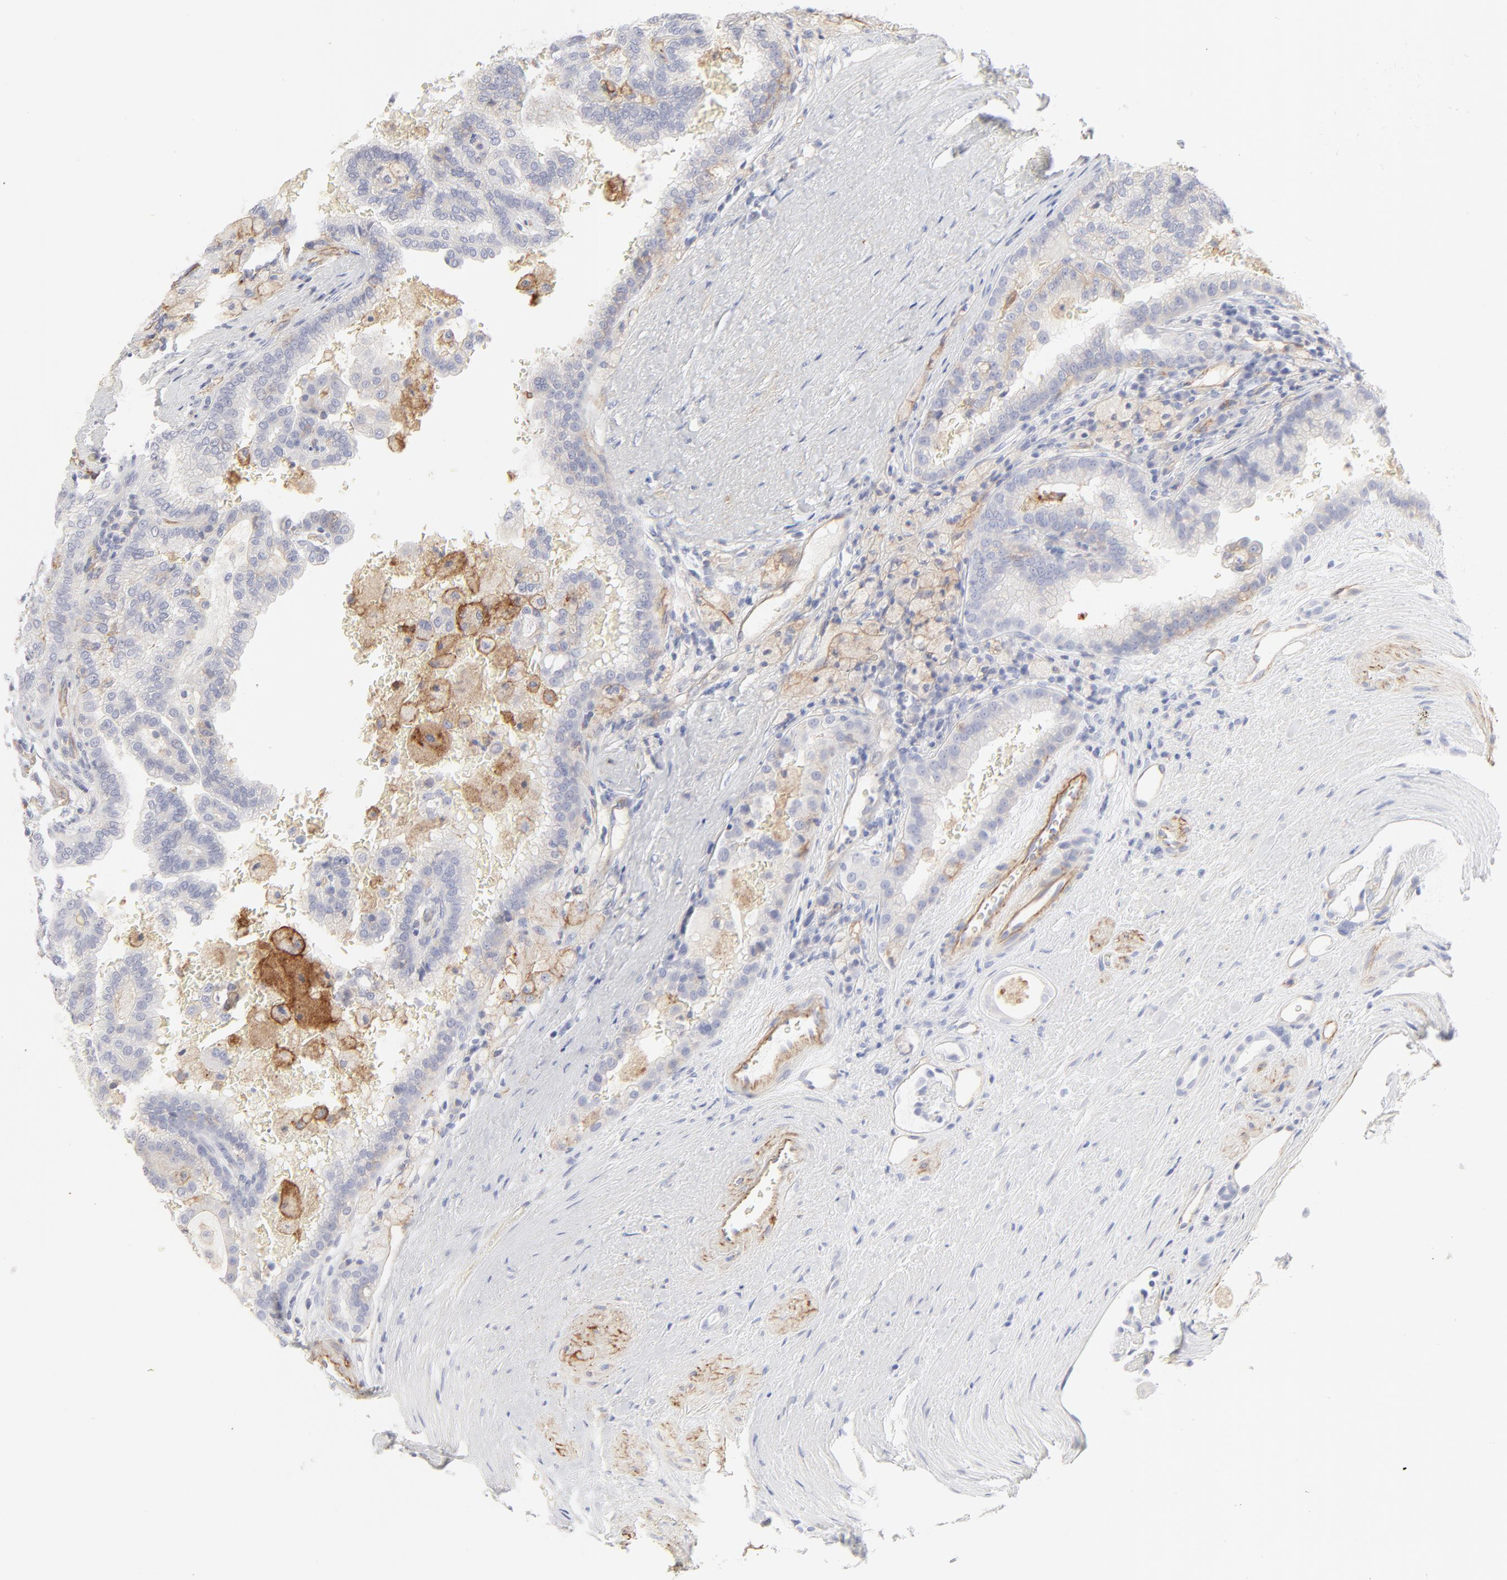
{"staining": {"intensity": "negative", "quantity": "none", "location": "none"}, "tissue": "renal cancer", "cell_type": "Tumor cells", "image_type": "cancer", "snomed": [{"axis": "morphology", "description": "Adenocarcinoma, NOS"}, {"axis": "topography", "description": "Kidney"}], "caption": "Image shows no significant protein staining in tumor cells of renal cancer. The staining was performed using DAB to visualize the protein expression in brown, while the nuclei were stained in blue with hematoxylin (Magnification: 20x).", "gene": "ITGA5", "patient": {"sex": "male", "age": 61}}